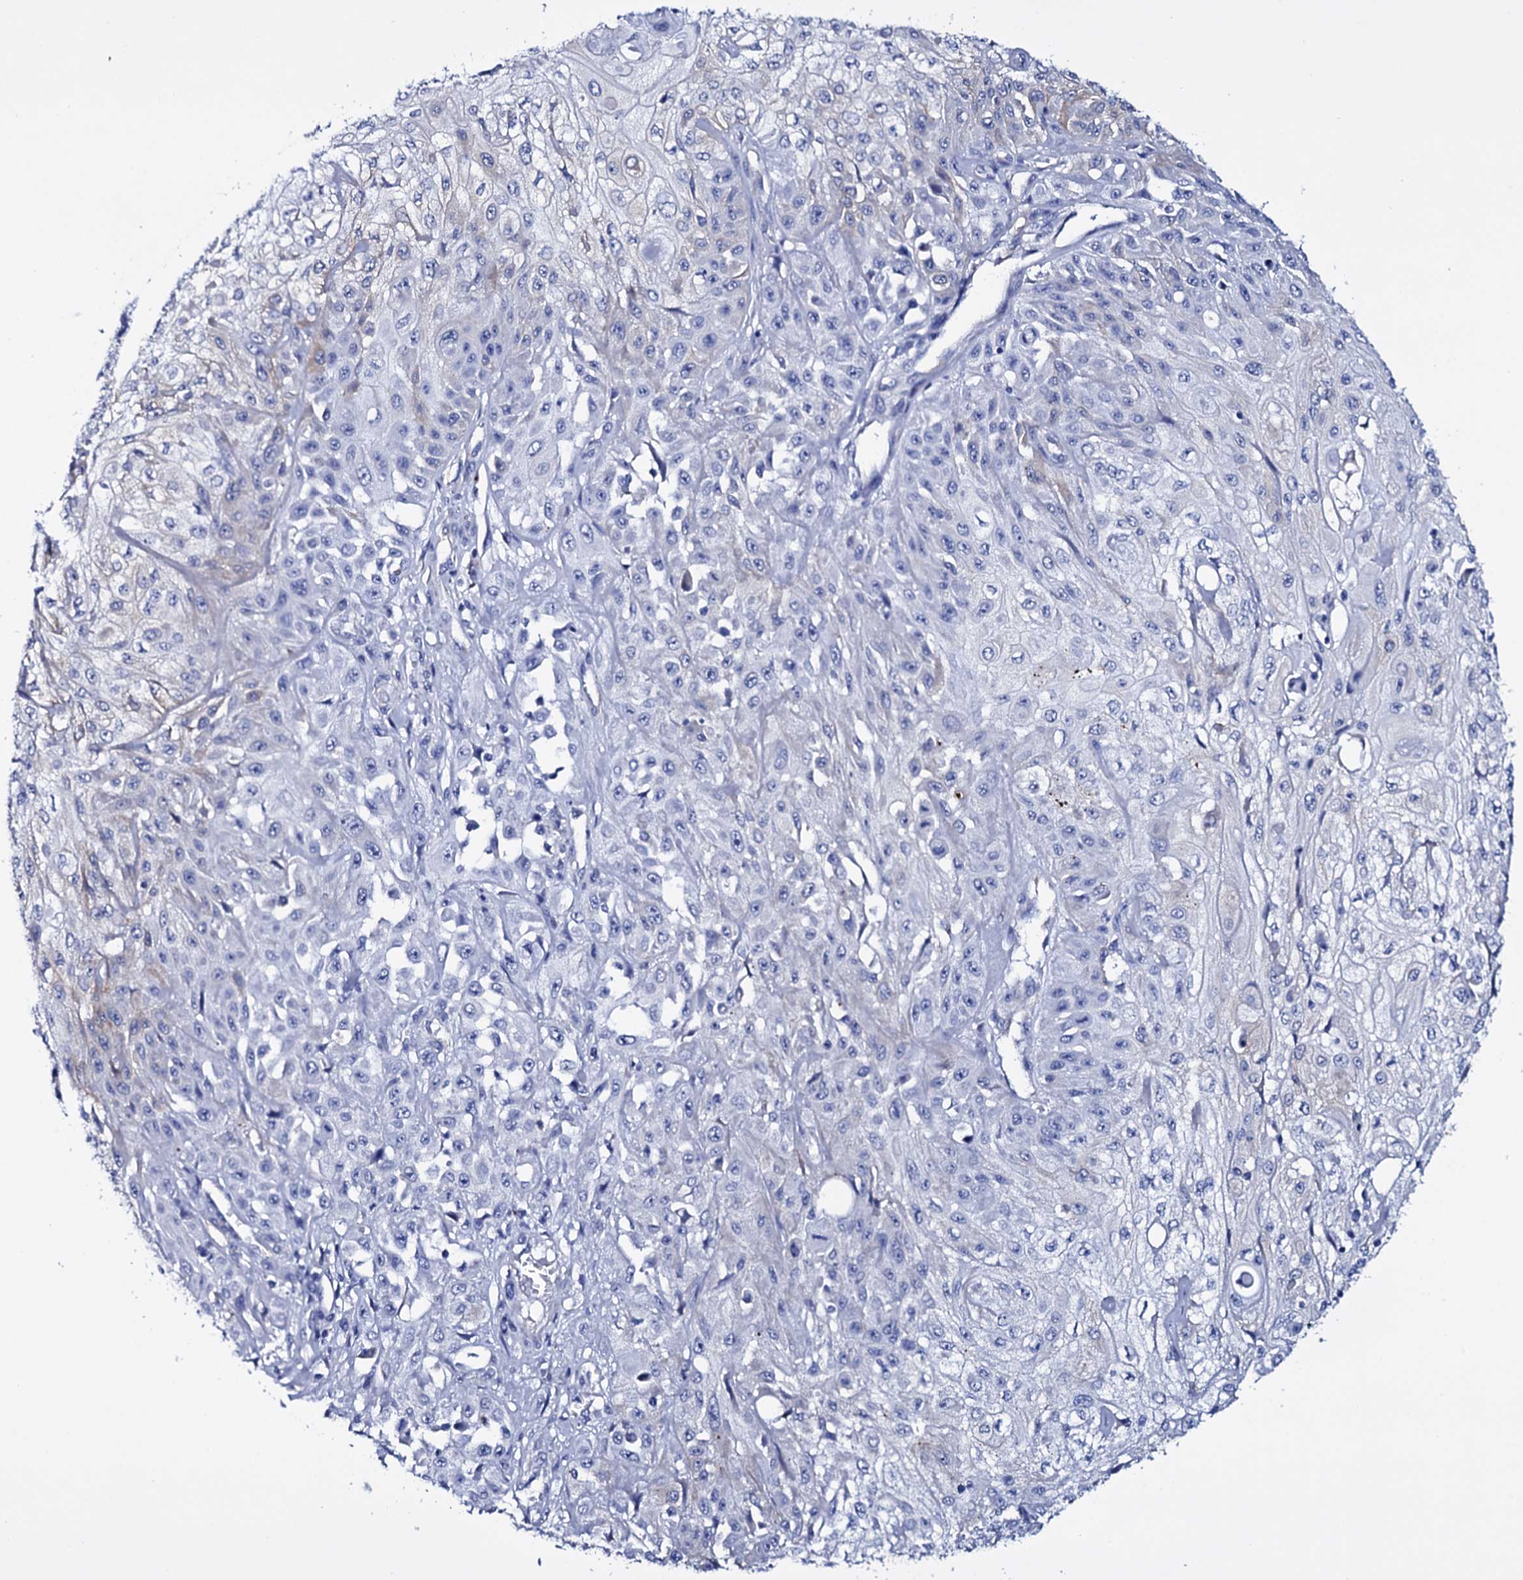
{"staining": {"intensity": "negative", "quantity": "none", "location": "none"}, "tissue": "skin cancer", "cell_type": "Tumor cells", "image_type": "cancer", "snomed": [{"axis": "morphology", "description": "Squamous cell carcinoma, NOS"}, {"axis": "morphology", "description": "Squamous cell carcinoma, metastatic, NOS"}, {"axis": "topography", "description": "Skin"}, {"axis": "topography", "description": "Lymph node"}], "caption": "Squamous cell carcinoma (skin) stained for a protein using immunohistochemistry displays no expression tumor cells.", "gene": "ITPRID2", "patient": {"sex": "male", "age": 75}}